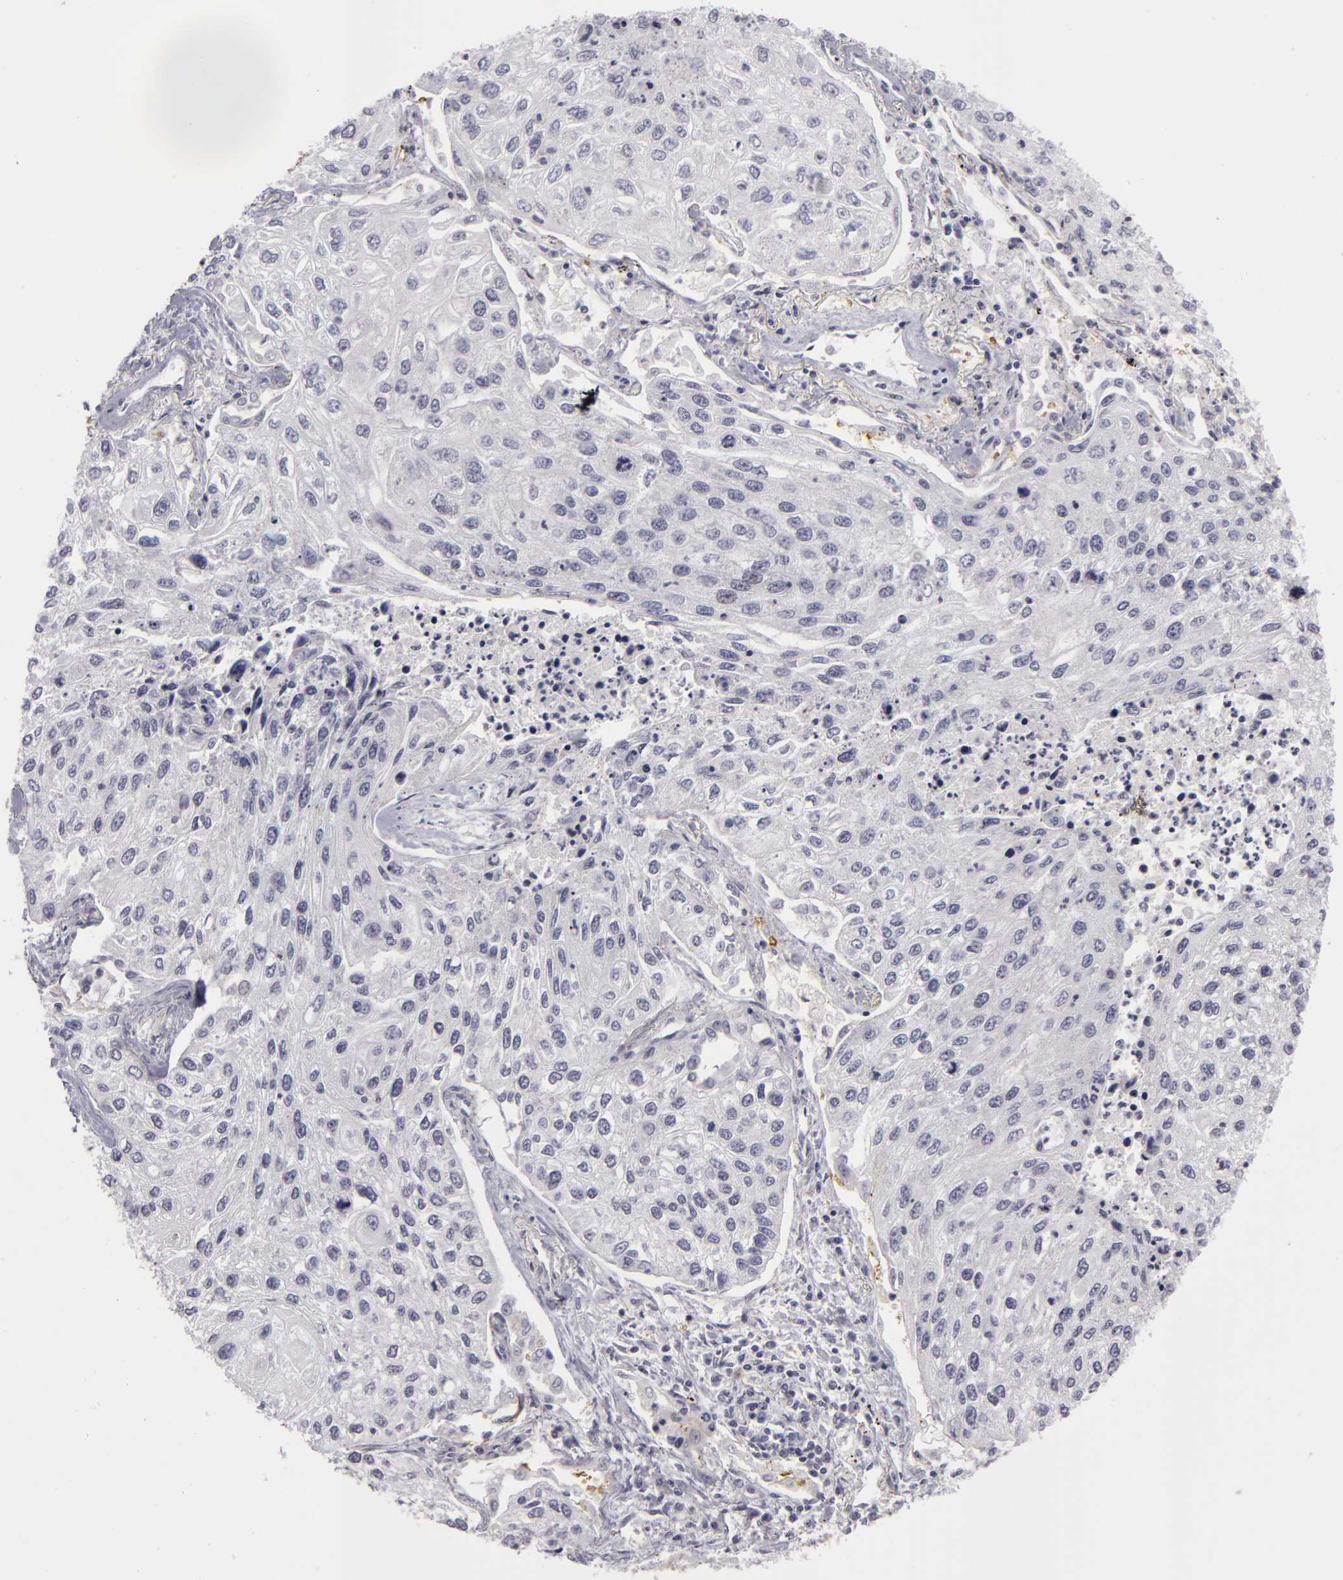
{"staining": {"intensity": "negative", "quantity": "none", "location": "none"}, "tissue": "lung cancer", "cell_type": "Tumor cells", "image_type": "cancer", "snomed": [{"axis": "morphology", "description": "Squamous cell carcinoma, NOS"}, {"axis": "topography", "description": "Lung"}], "caption": "This is an immunohistochemistry histopathology image of human squamous cell carcinoma (lung). There is no staining in tumor cells.", "gene": "ZNF229", "patient": {"sex": "male", "age": 75}}